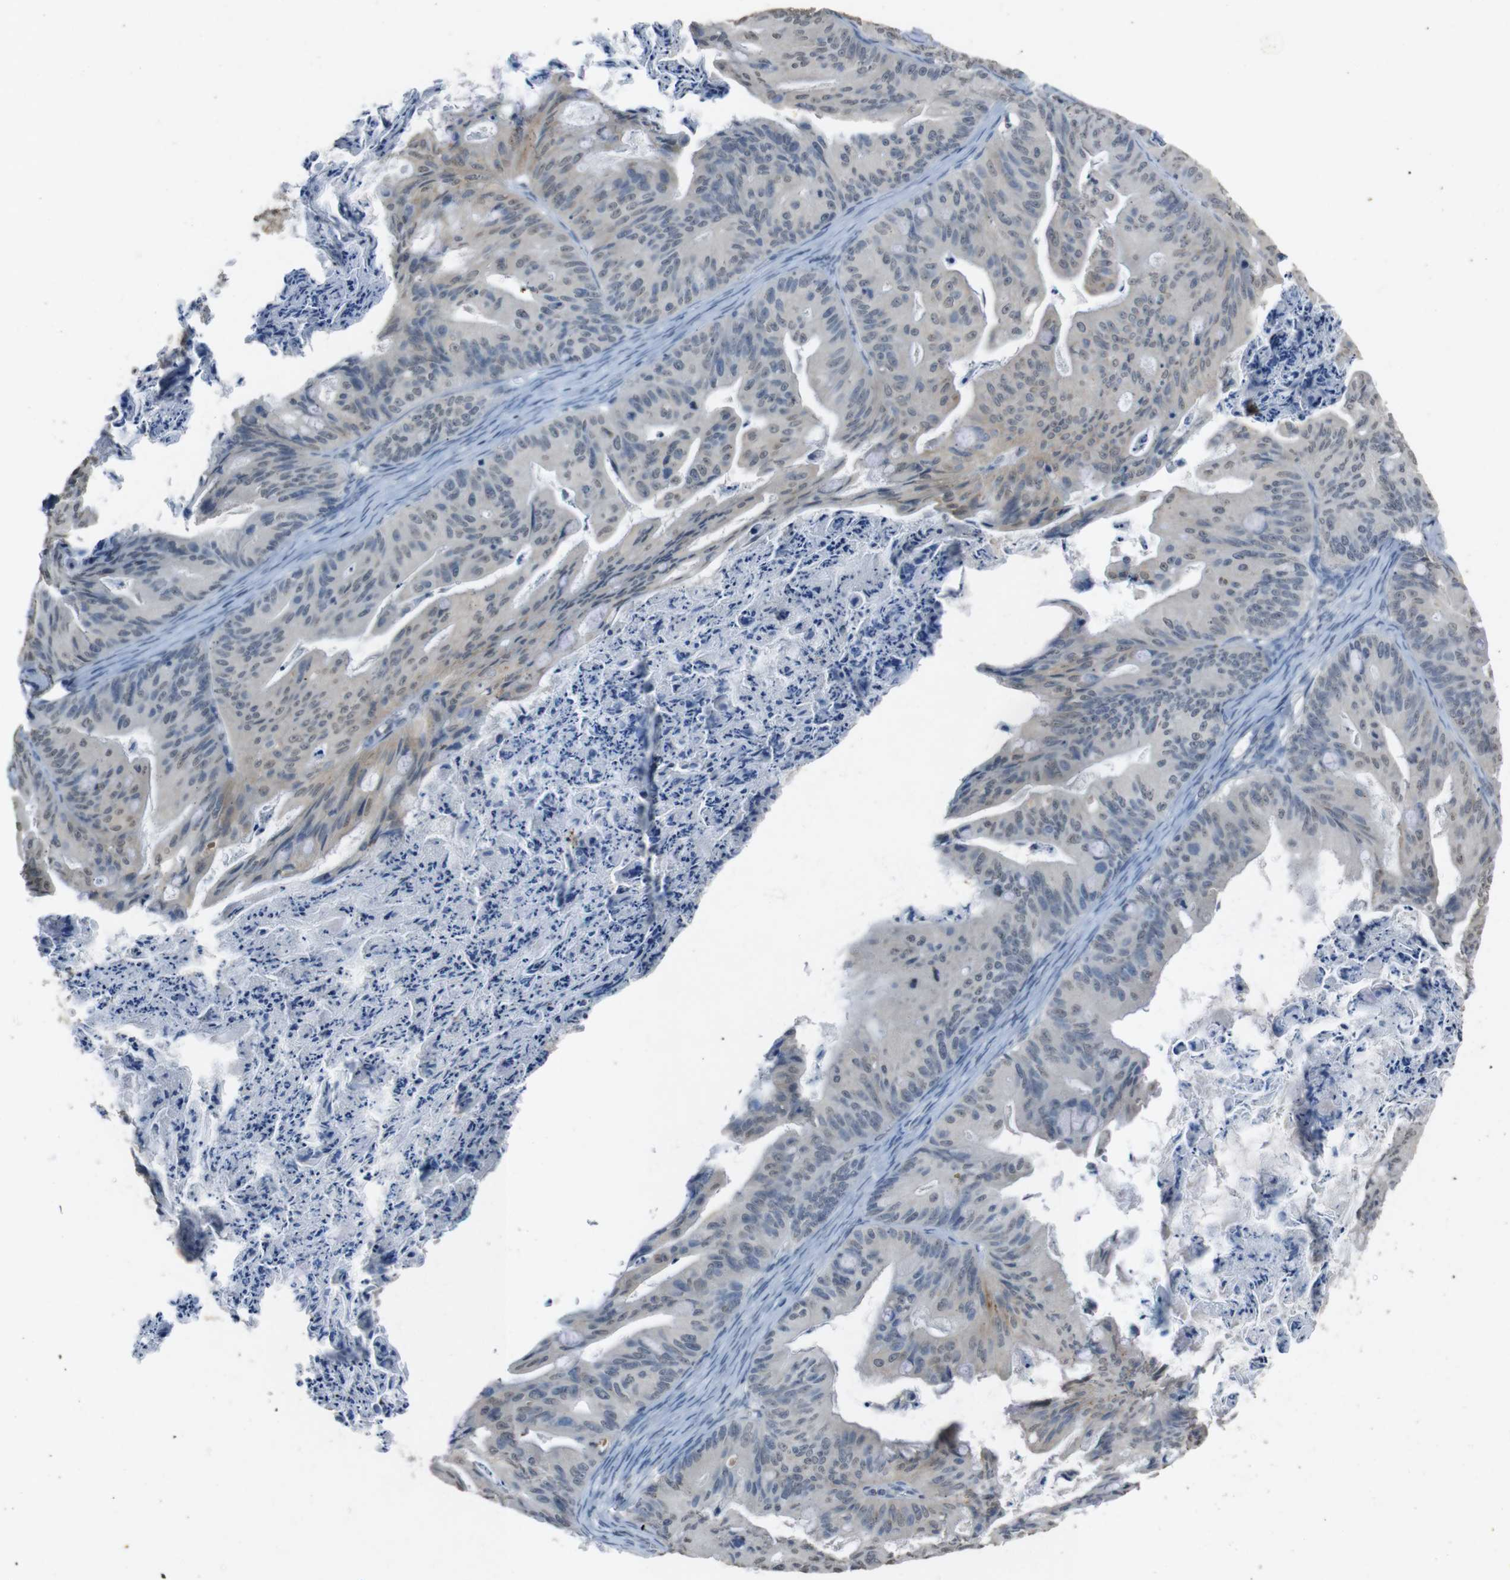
{"staining": {"intensity": "weak", "quantity": "25%-75%", "location": "cytoplasmic/membranous"}, "tissue": "ovarian cancer", "cell_type": "Tumor cells", "image_type": "cancer", "snomed": [{"axis": "morphology", "description": "Cystadenocarcinoma, mucinous, NOS"}, {"axis": "topography", "description": "Ovary"}], "caption": "Immunohistochemical staining of human ovarian cancer (mucinous cystadenocarcinoma) displays low levels of weak cytoplasmic/membranous staining in approximately 25%-75% of tumor cells. (DAB IHC with brightfield microscopy, high magnification).", "gene": "STBD1", "patient": {"sex": "female", "age": 37}}